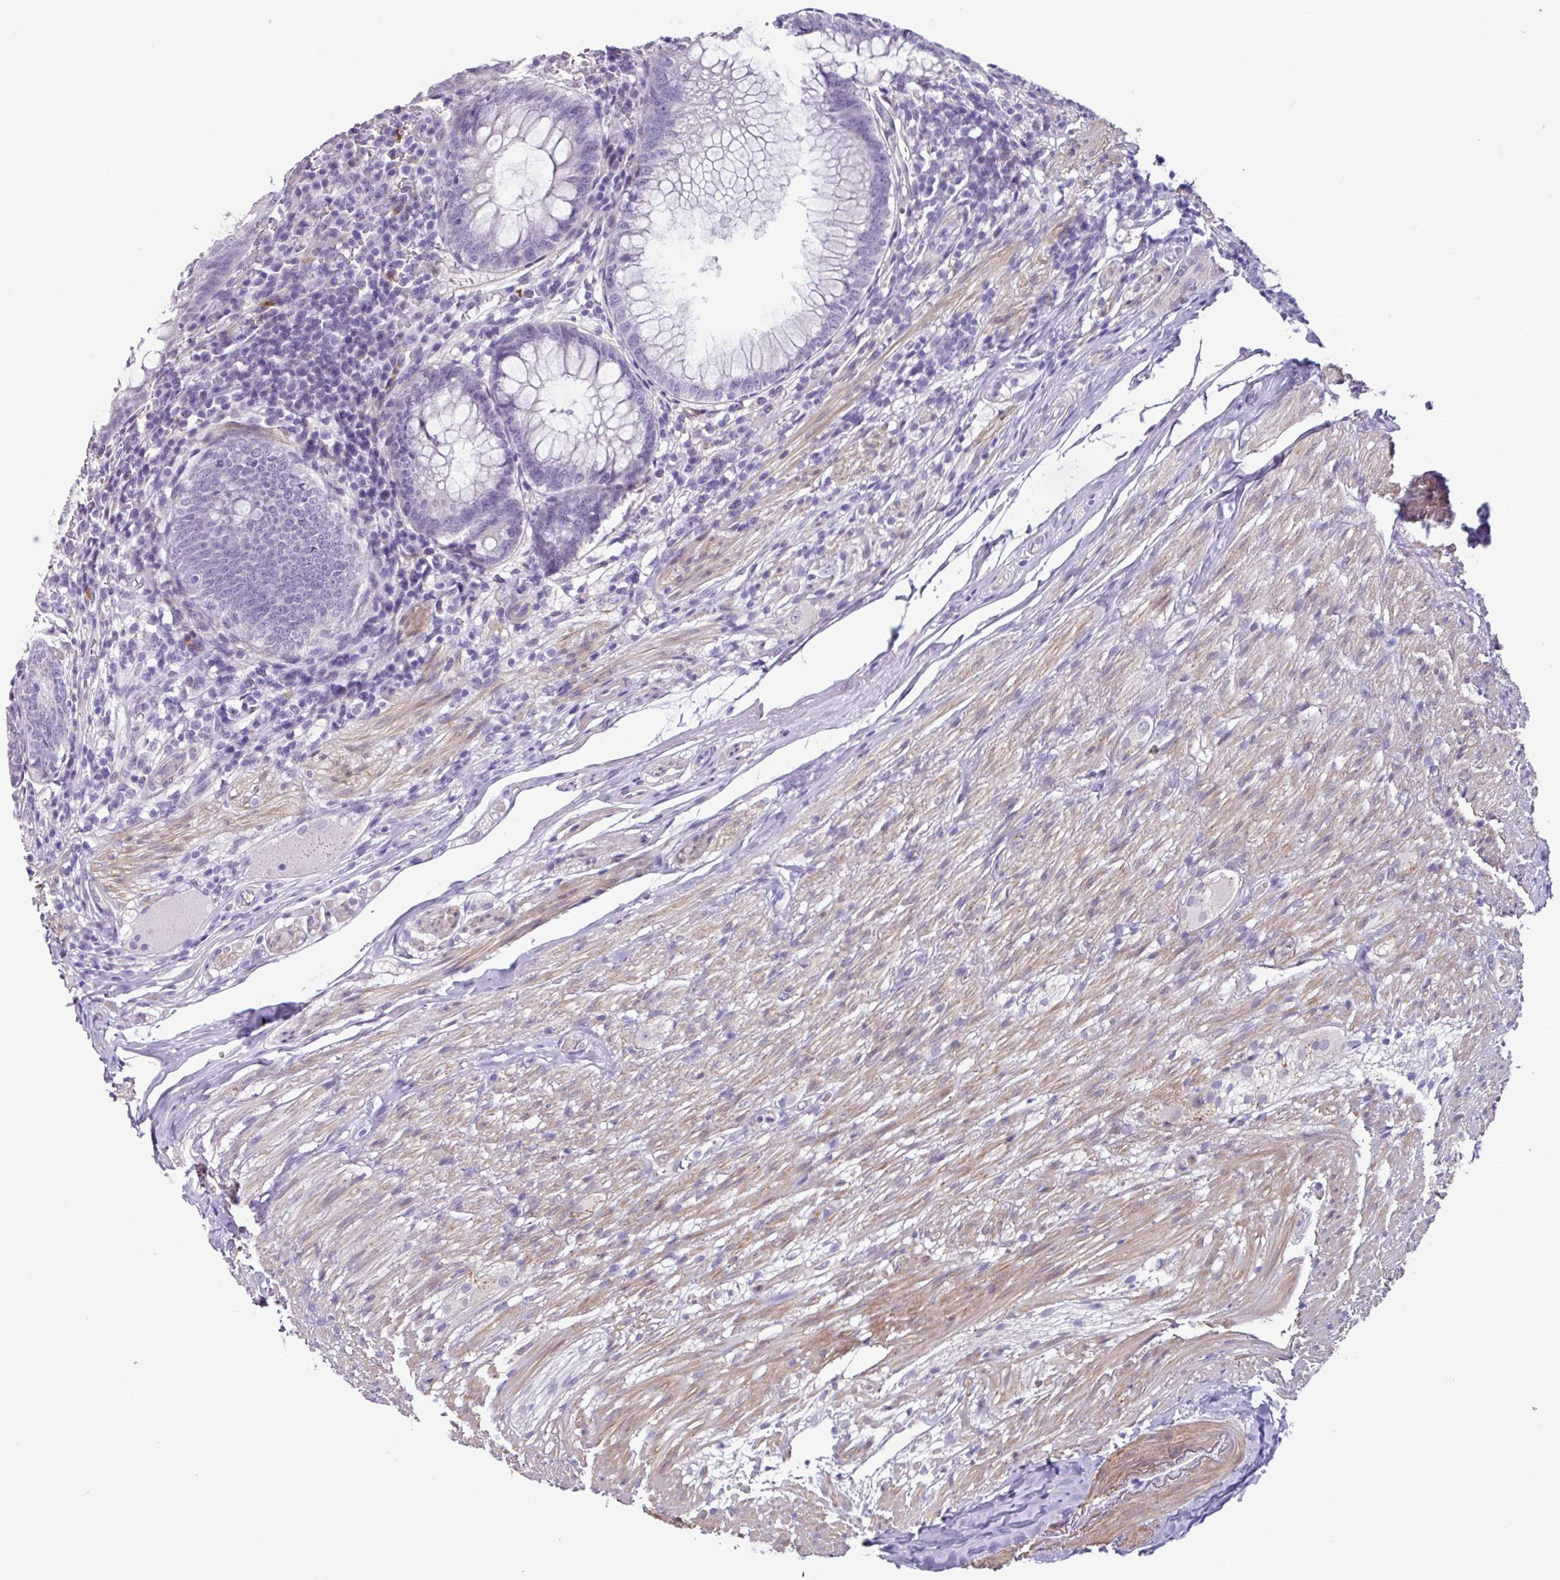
{"staining": {"intensity": "negative", "quantity": "none", "location": "none"}, "tissue": "appendix", "cell_type": "Glandular cells", "image_type": "normal", "snomed": [{"axis": "morphology", "description": "Normal tissue, NOS"}, {"axis": "topography", "description": "Appendix"}], "caption": "Glandular cells show no significant expression in benign appendix.", "gene": "OTX1", "patient": {"sex": "male", "age": 83}}